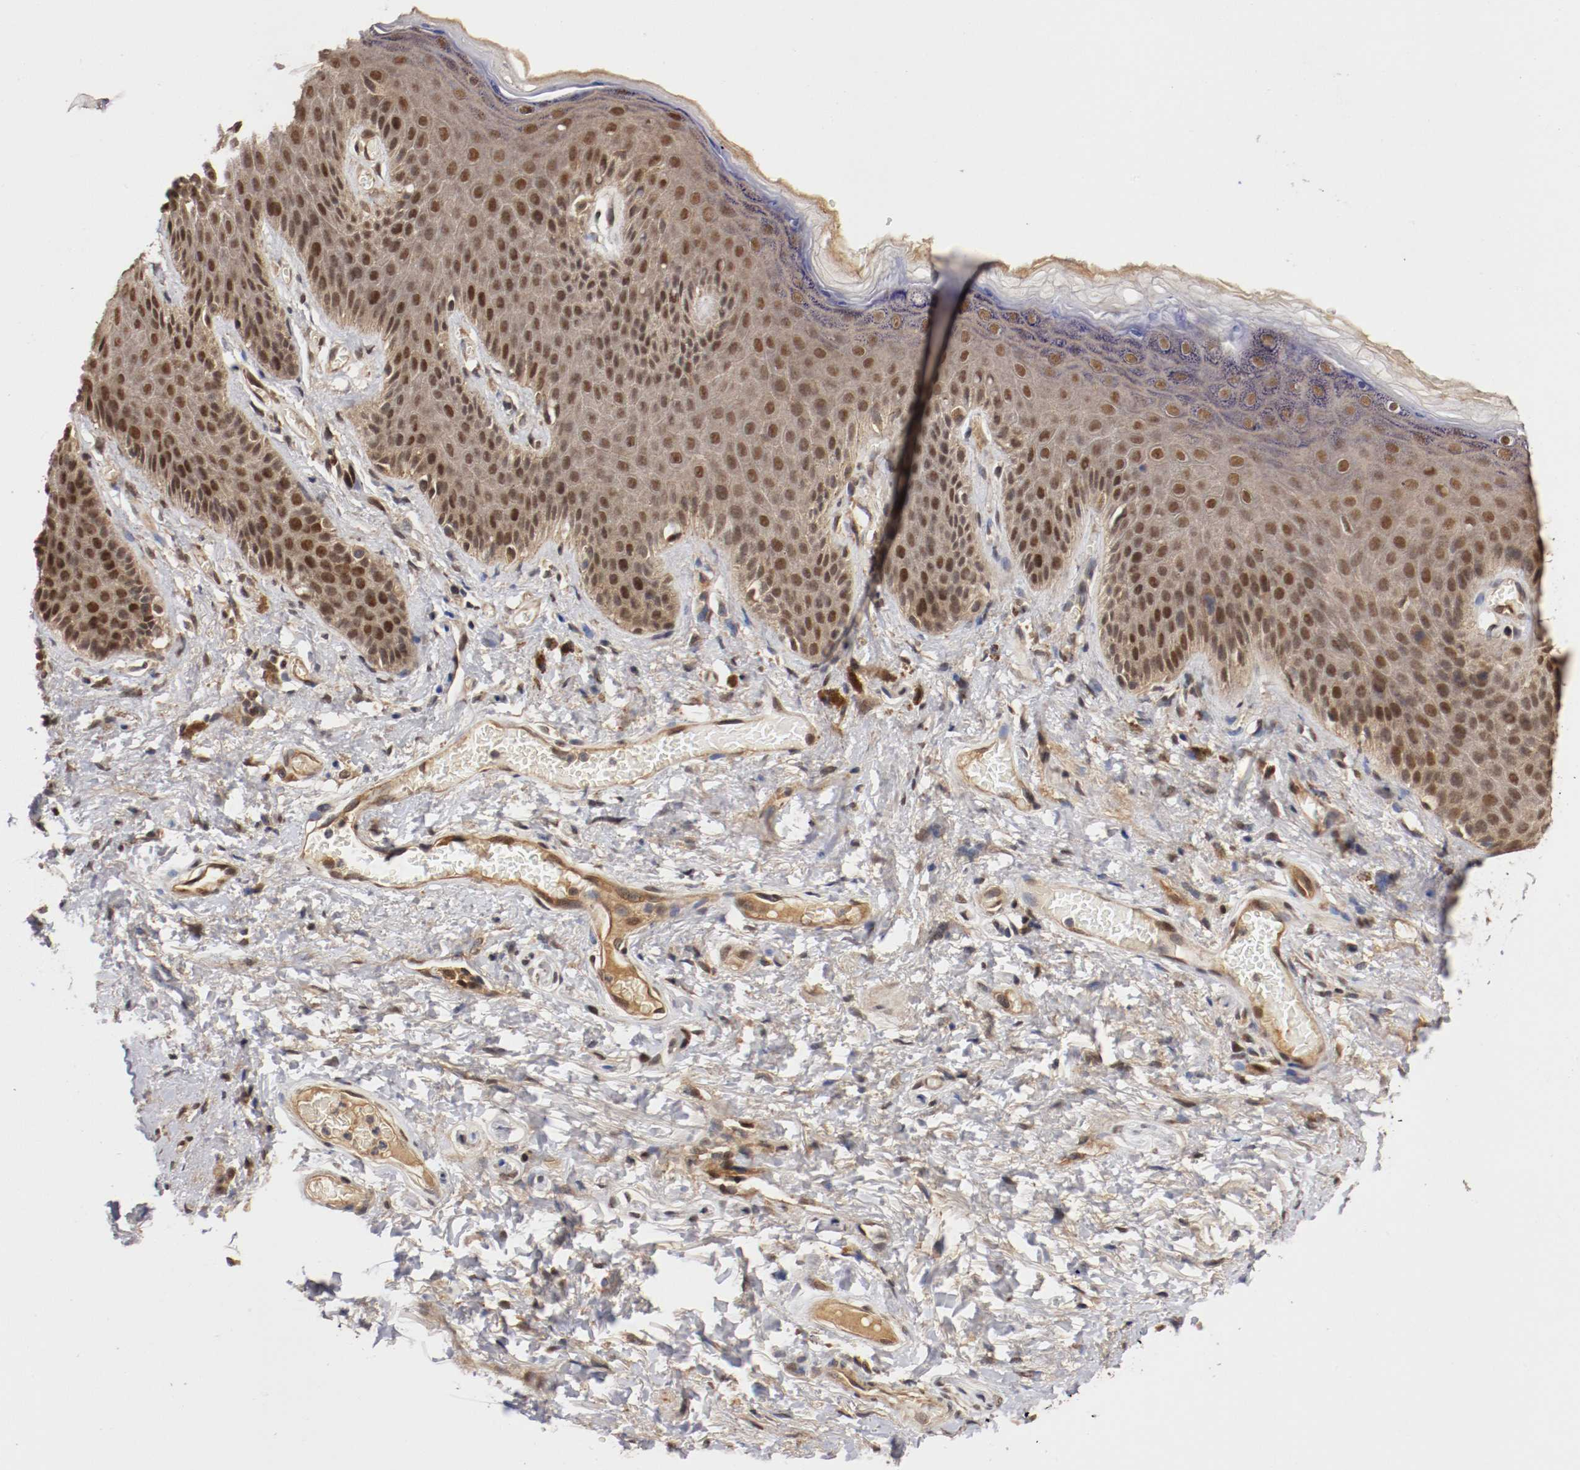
{"staining": {"intensity": "moderate", "quantity": ">75%", "location": "cytoplasmic/membranous,nuclear"}, "tissue": "skin", "cell_type": "Epidermal cells", "image_type": "normal", "snomed": [{"axis": "morphology", "description": "Normal tissue, NOS"}, {"axis": "topography", "description": "Anal"}], "caption": "Protein positivity by IHC demonstrates moderate cytoplasmic/membranous,nuclear positivity in about >75% of epidermal cells in benign skin. The protein of interest is stained brown, and the nuclei are stained in blue (DAB (3,3'-diaminobenzidine) IHC with brightfield microscopy, high magnification).", "gene": "DNMT3B", "patient": {"sex": "female", "age": 46}}